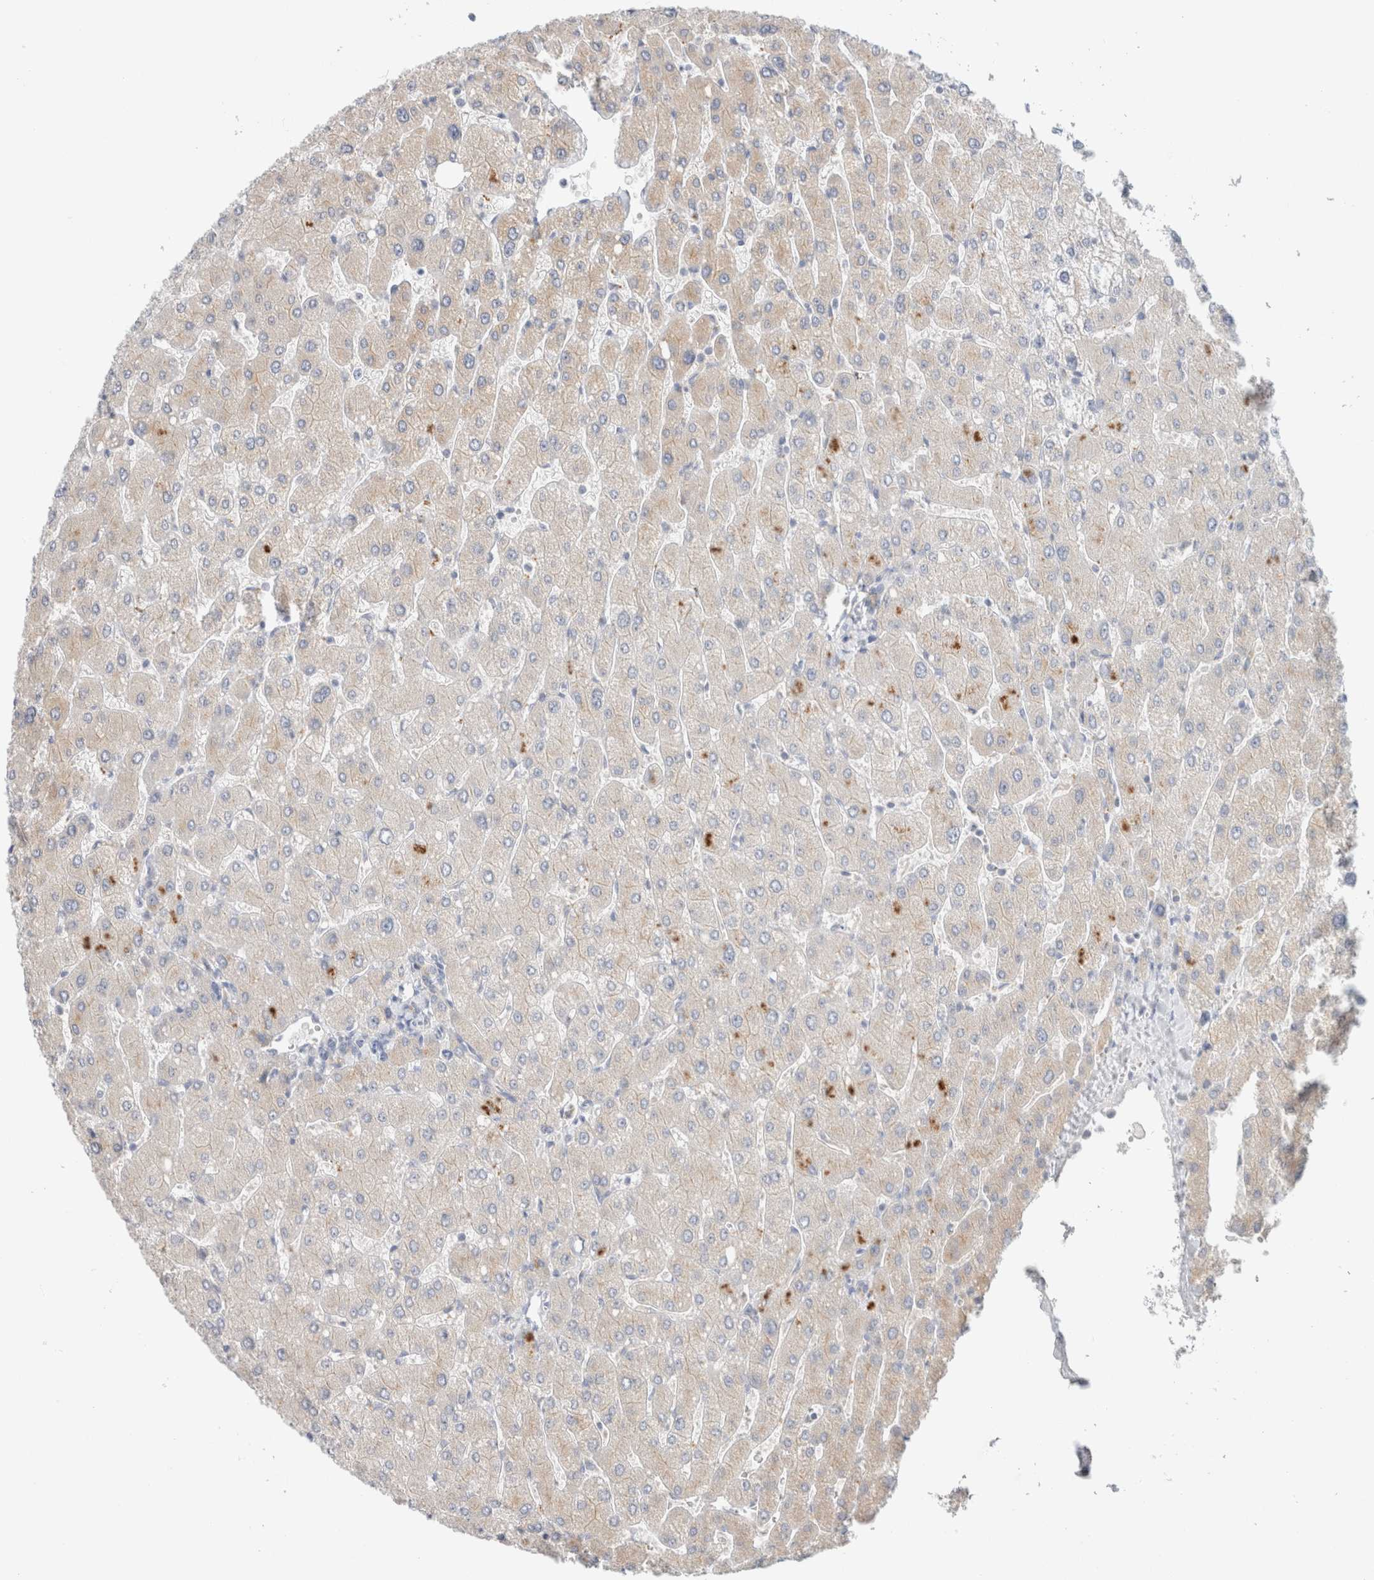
{"staining": {"intensity": "negative", "quantity": "none", "location": "none"}, "tissue": "liver", "cell_type": "Cholangiocytes", "image_type": "normal", "snomed": [{"axis": "morphology", "description": "Normal tissue, NOS"}, {"axis": "topography", "description": "Liver"}], "caption": "This is an immunohistochemistry photomicrograph of benign human liver. There is no positivity in cholangiocytes.", "gene": "SDR16C5", "patient": {"sex": "male", "age": 55}}